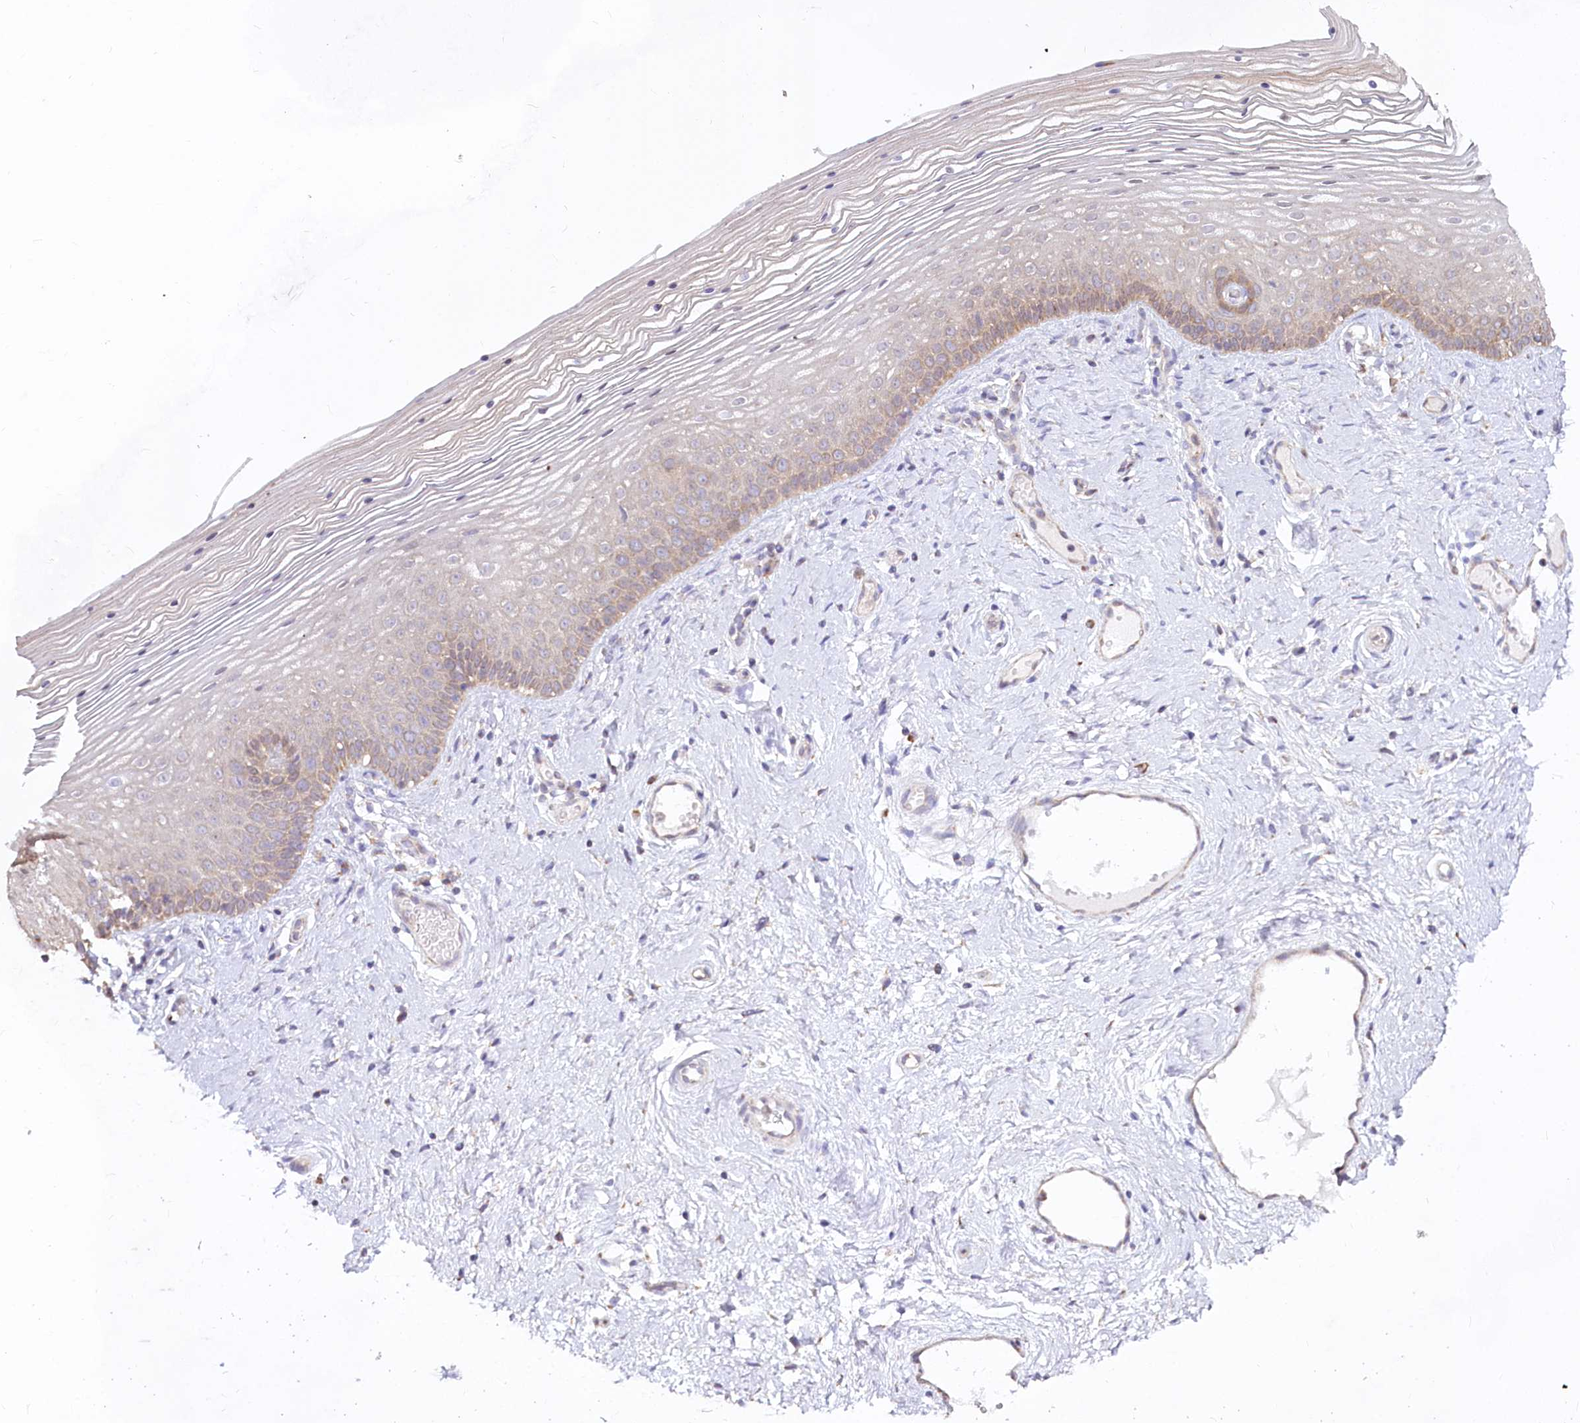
{"staining": {"intensity": "moderate", "quantity": "25%-75%", "location": "cytoplasmic/membranous"}, "tissue": "vagina", "cell_type": "Squamous epithelial cells", "image_type": "normal", "snomed": [{"axis": "morphology", "description": "Normal tissue, NOS"}, {"axis": "topography", "description": "Vagina"}], "caption": "Immunohistochemical staining of normal human vagina shows moderate cytoplasmic/membranous protein staining in approximately 25%-75% of squamous epithelial cells. The staining was performed using DAB to visualize the protein expression in brown, while the nuclei were stained in blue with hematoxylin (Magnification: 20x).", "gene": "TASOR2", "patient": {"sex": "female", "age": 46}}